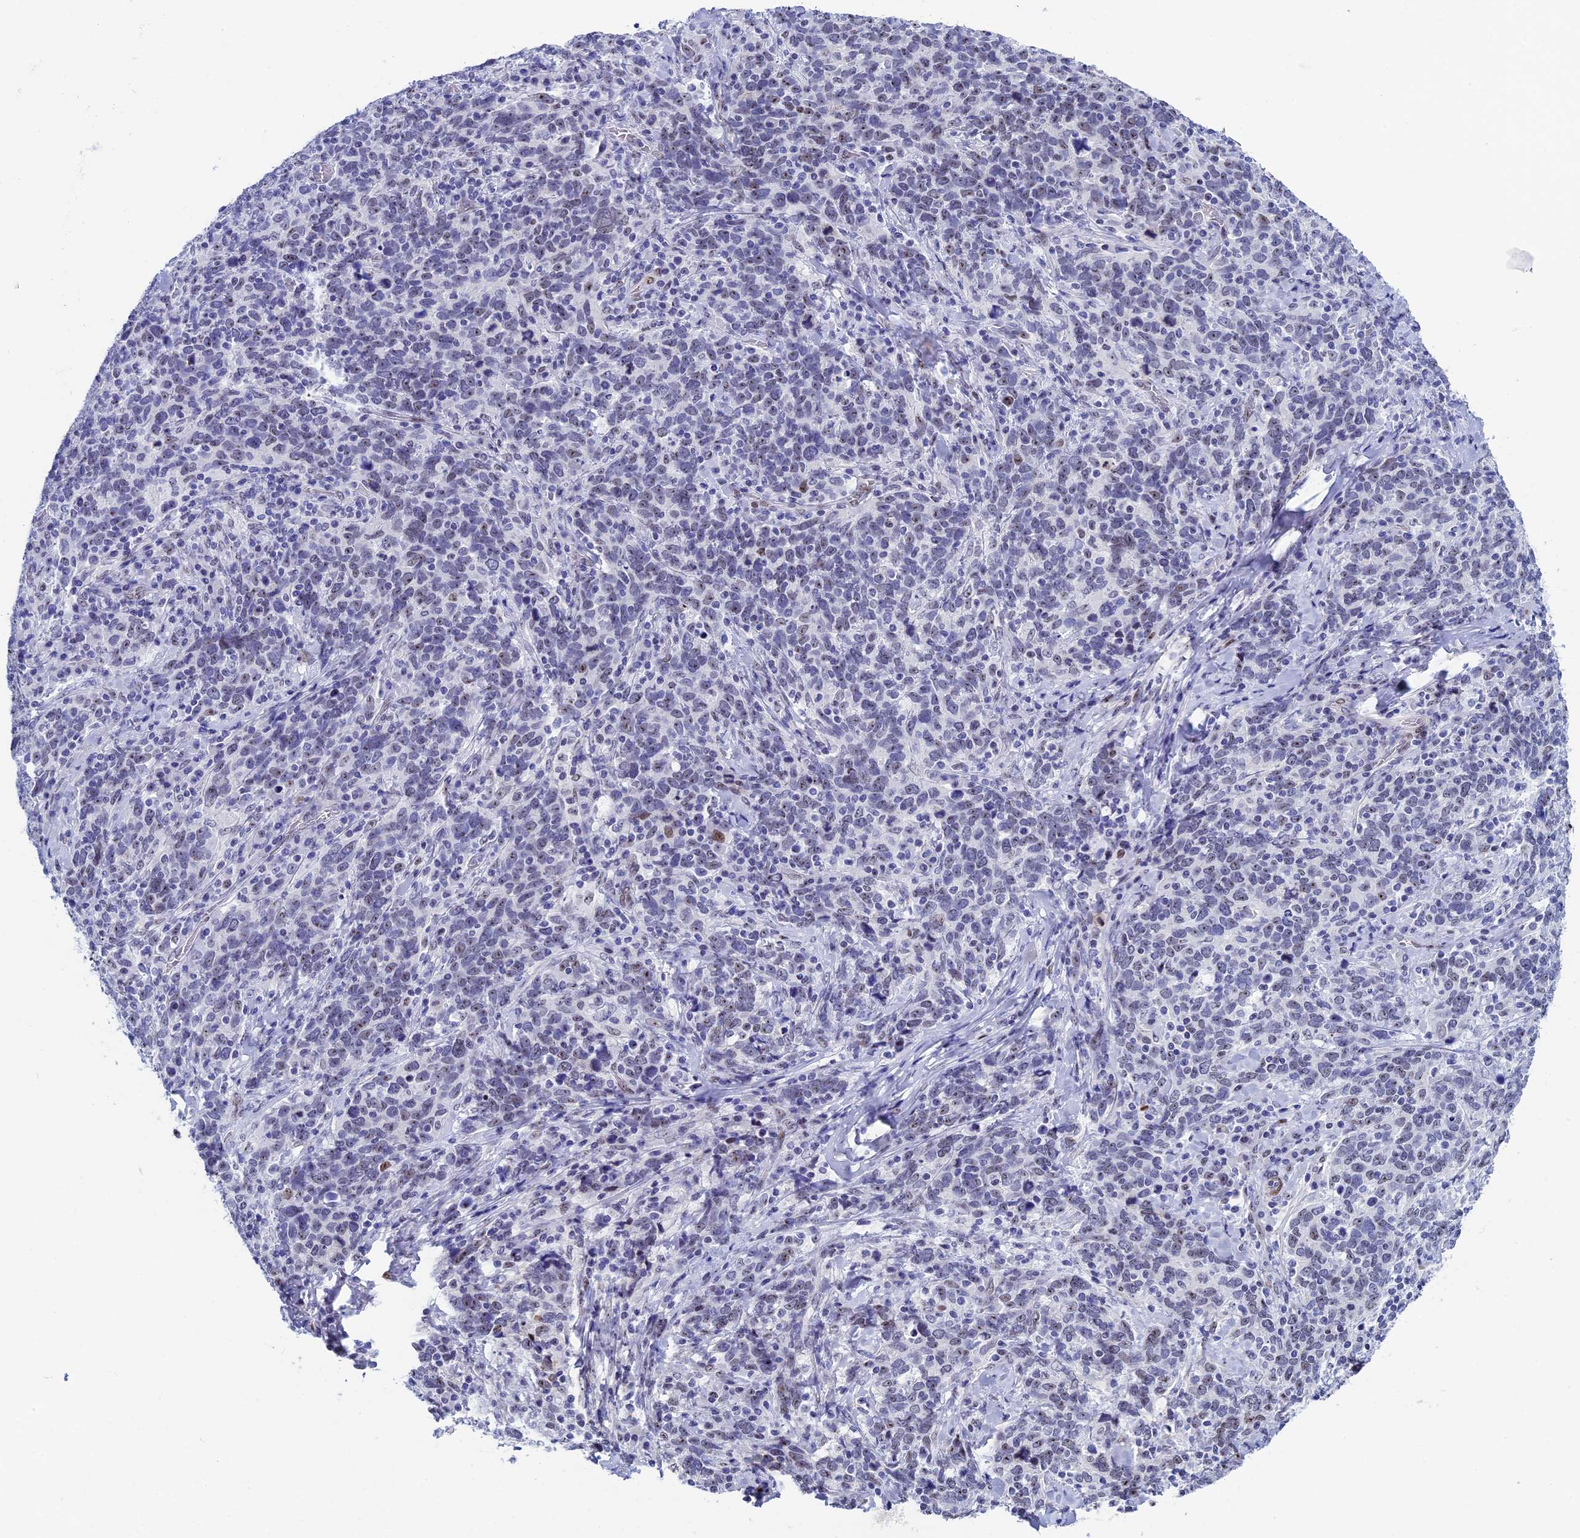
{"staining": {"intensity": "negative", "quantity": "none", "location": "none"}, "tissue": "cervical cancer", "cell_type": "Tumor cells", "image_type": "cancer", "snomed": [{"axis": "morphology", "description": "Squamous cell carcinoma, NOS"}, {"axis": "topography", "description": "Cervix"}], "caption": "Tumor cells show no significant protein positivity in cervical cancer.", "gene": "CCDC86", "patient": {"sex": "female", "age": 41}}